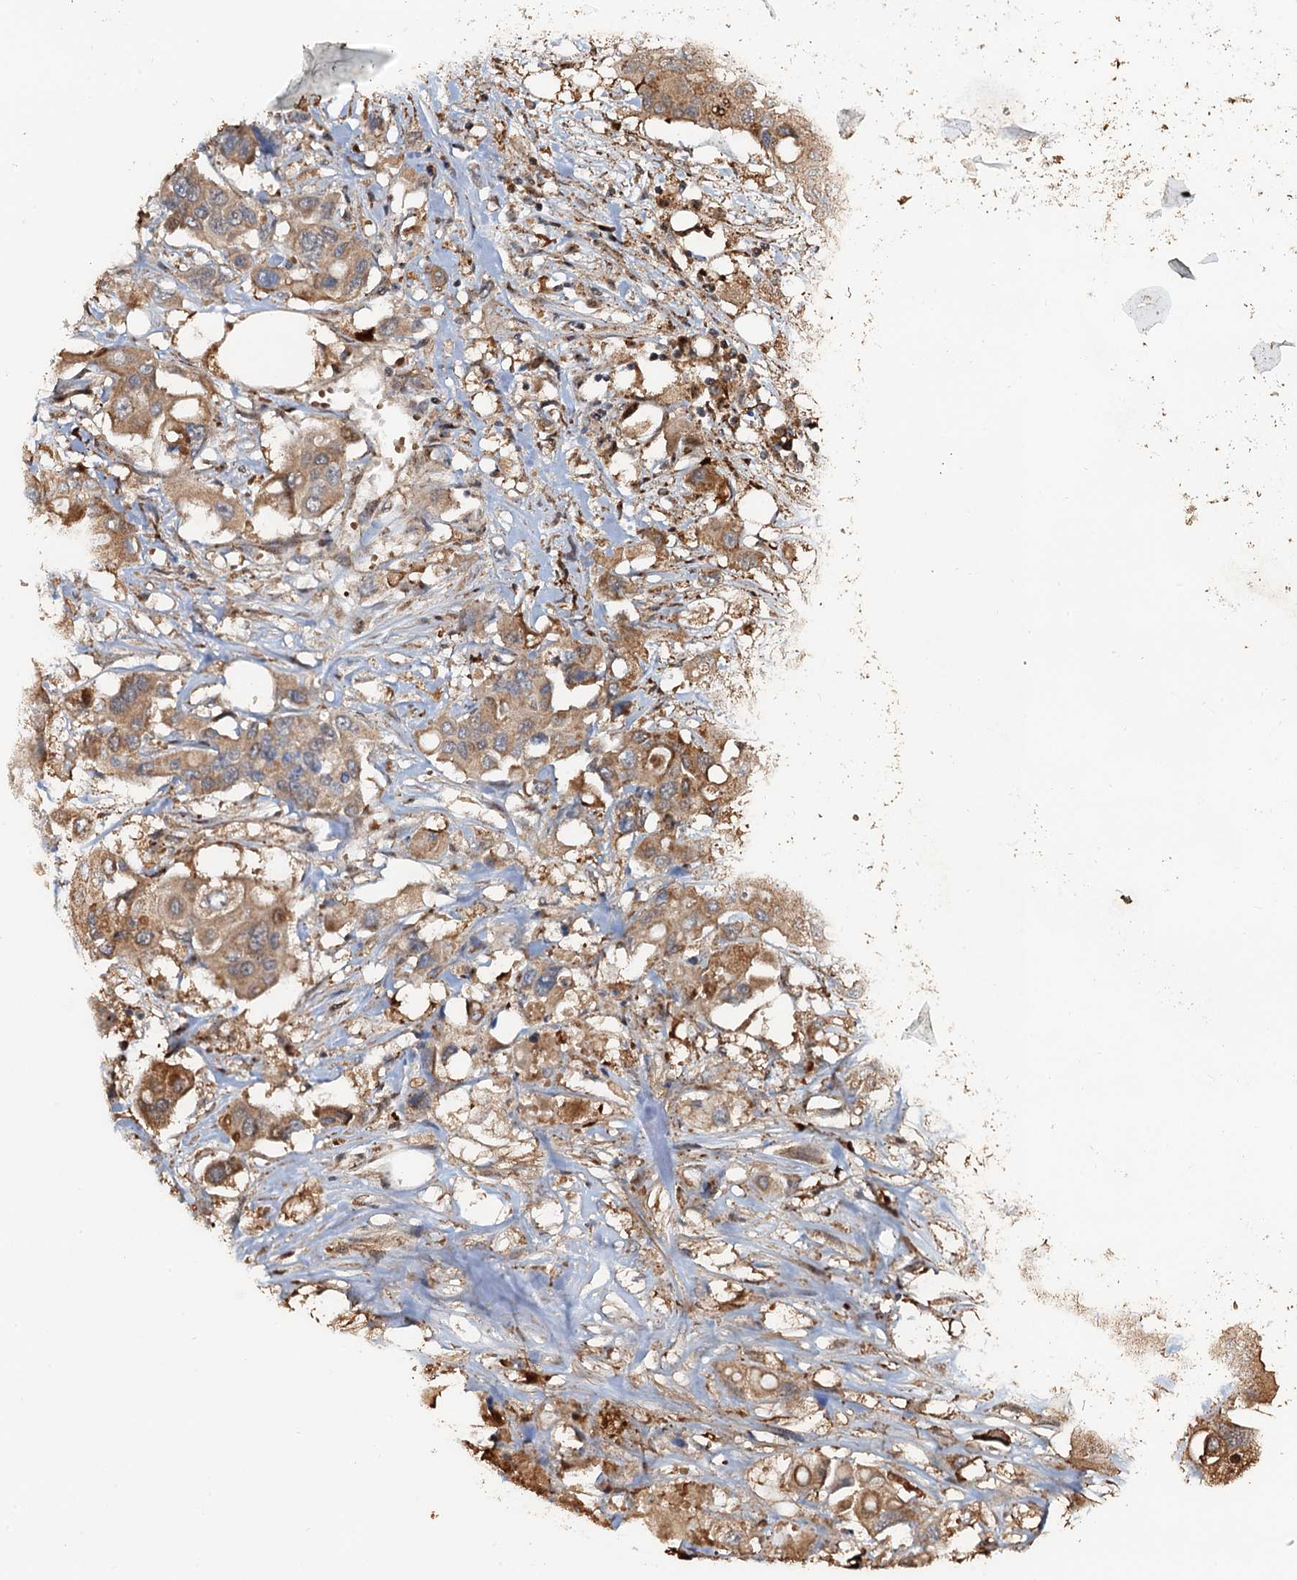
{"staining": {"intensity": "moderate", "quantity": "25%-75%", "location": "cytoplasmic/membranous"}, "tissue": "colorectal cancer", "cell_type": "Tumor cells", "image_type": "cancer", "snomed": [{"axis": "morphology", "description": "Adenocarcinoma, NOS"}, {"axis": "topography", "description": "Colon"}], "caption": "Immunohistochemical staining of colorectal cancer displays medium levels of moderate cytoplasmic/membranous protein positivity in approximately 25%-75% of tumor cells. (Brightfield microscopy of DAB IHC at high magnification).", "gene": "DEXI", "patient": {"sex": "male", "age": 77}}